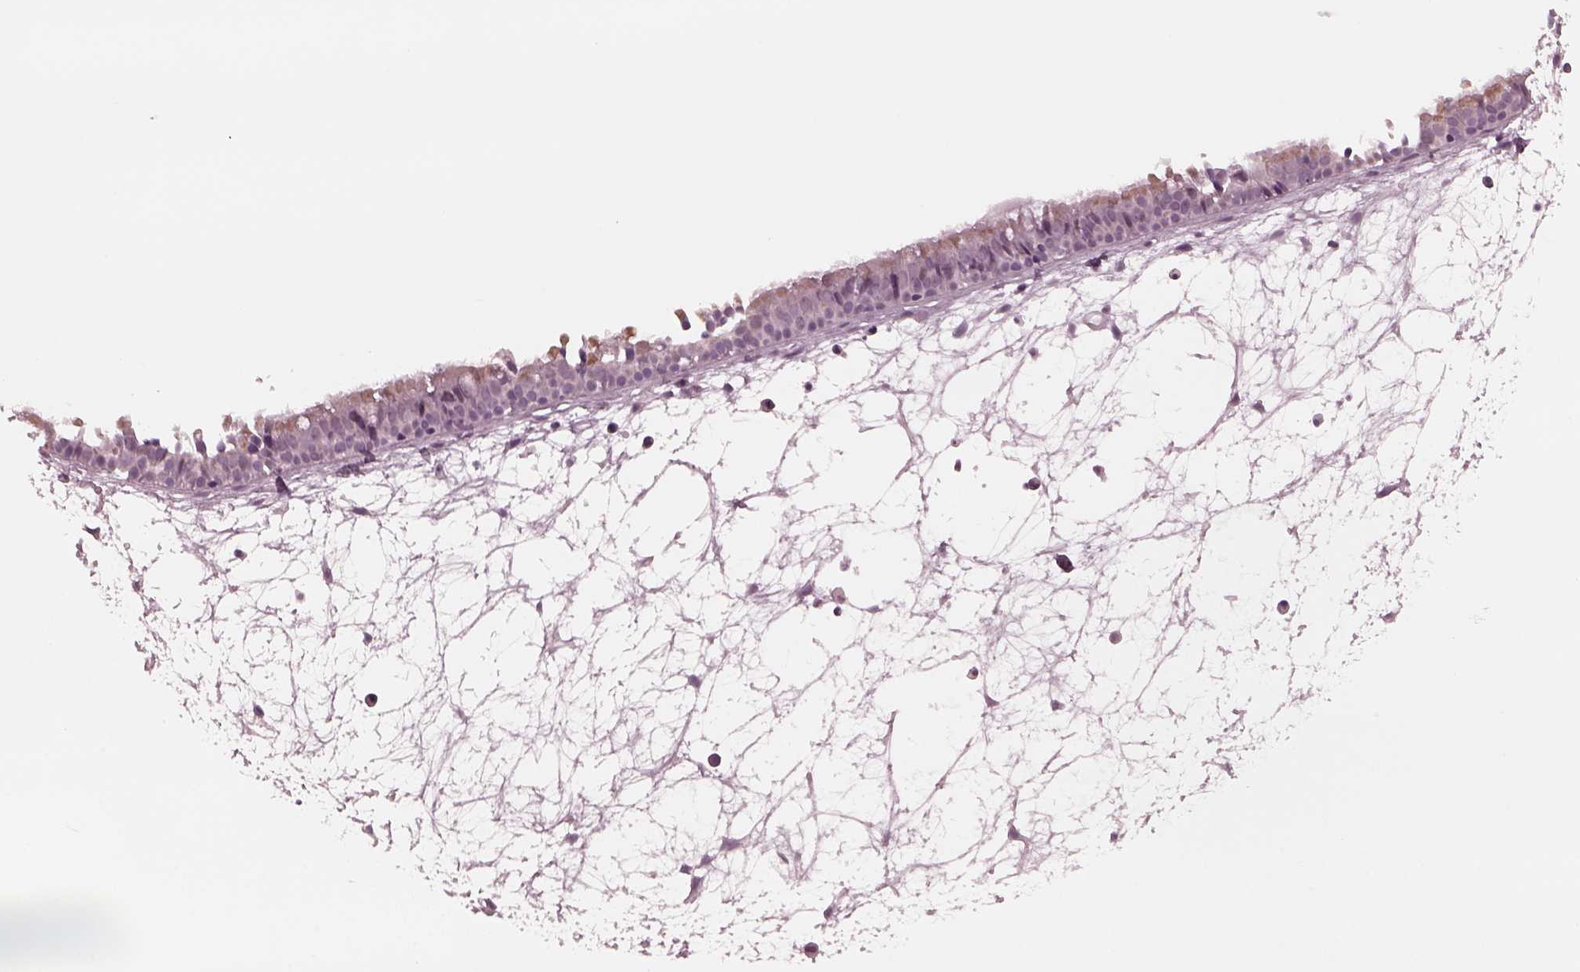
{"staining": {"intensity": "weak", "quantity": "<25%", "location": "cytoplasmic/membranous"}, "tissue": "nasopharynx", "cell_type": "Respiratory epithelial cells", "image_type": "normal", "snomed": [{"axis": "morphology", "description": "Normal tissue, NOS"}, {"axis": "topography", "description": "Nasopharynx"}], "caption": "This is a image of IHC staining of normal nasopharynx, which shows no expression in respiratory epithelial cells. (Stains: DAB IHC with hematoxylin counter stain, Microscopy: brightfield microscopy at high magnification).", "gene": "CELSR3", "patient": {"sex": "male", "age": 31}}